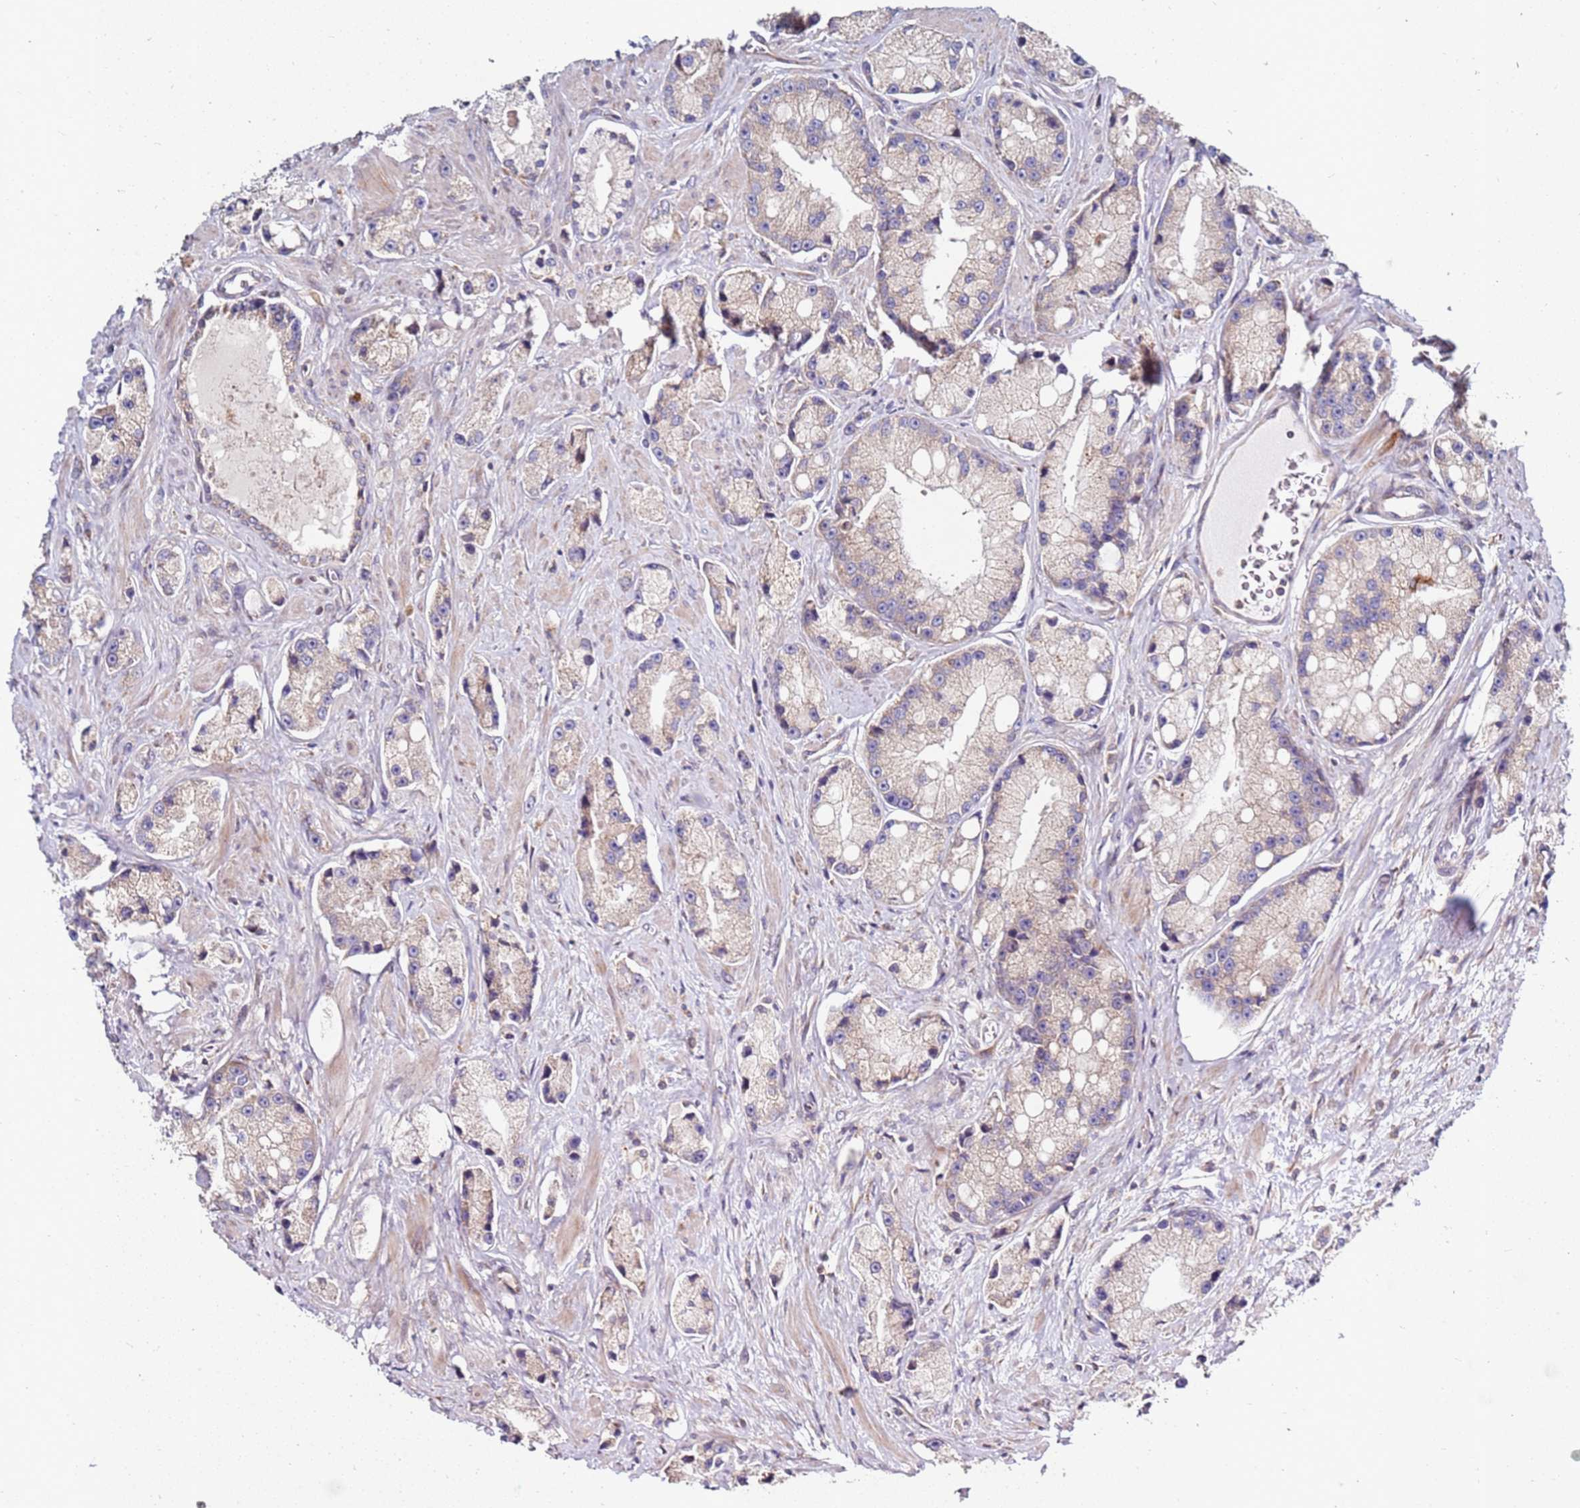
{"staining": {"intensity": "weak", "quantity": ">75%", "location": "cytoplasmic/membranous"}, "tissue": "prostate cancer", "cell_type": "Tumor cells", "image_type": "cancer", "snomed": [{"axis": "morphology", "description": "Adenocarcinoma, High grade"}, {"axis": "topography", "description": "Prostate"}], "caption": "An image of prostate cancer (adenocarcinoma (high-grade)) stained for a protein demonstrates weak cytoplasmic/membranous brown staining in tumor cells.", "gene": "CNOT9", "patient": {"sex": "male", "age": 74}}